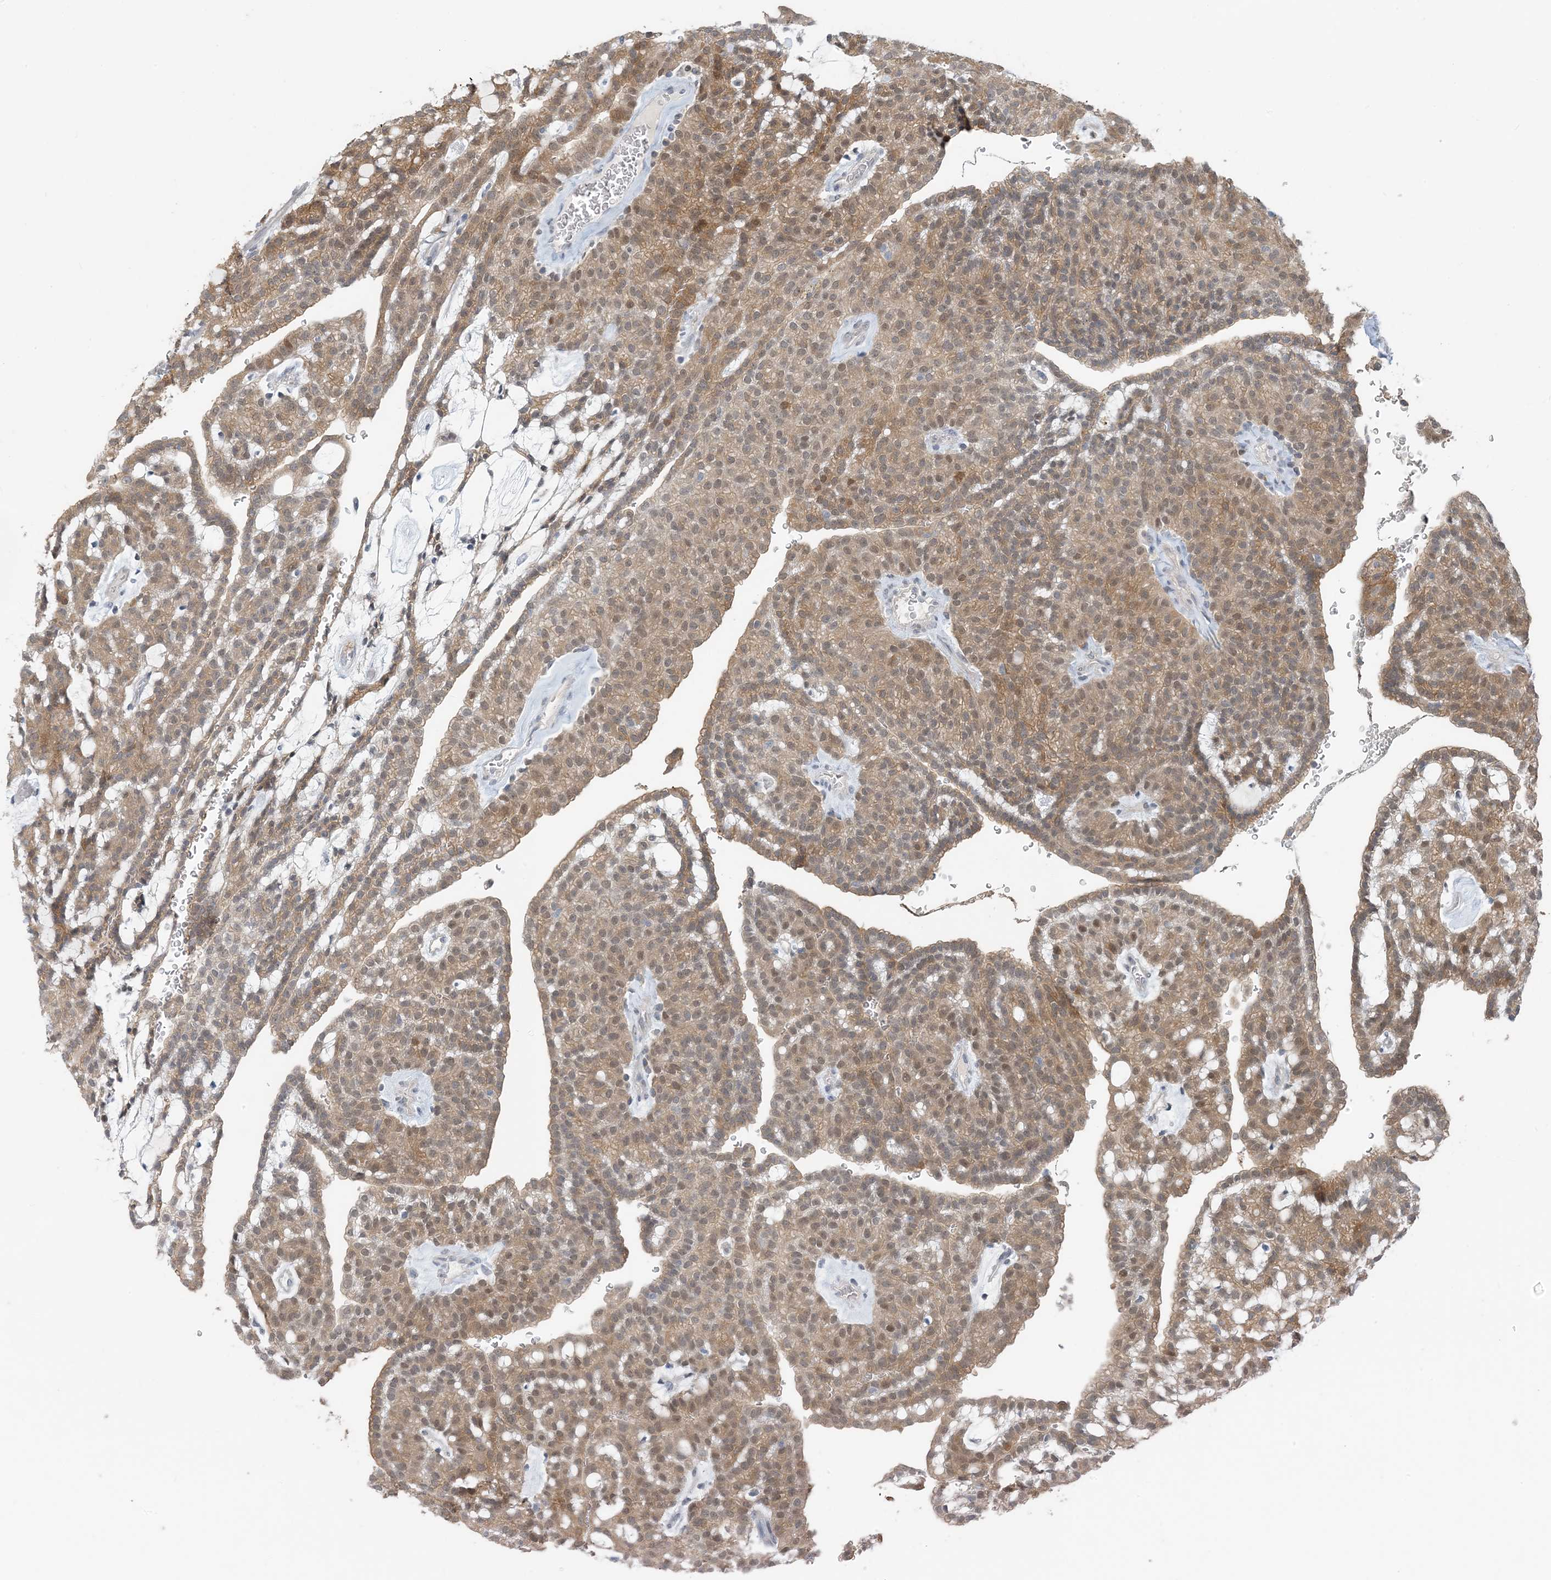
{"staining": {"intensity": "moderate", "quantity": ">75%", "location": "cytoplasmic/membranous,nuclear"}, "tissue": "renal cancer", "cell_type": "Tumor cells", "image_type": "cancer", "snomed": [{"axis": "morphology", "description": "Adenocarcinoma, NOS"}, {"axis": "topography", "description": "Kidney"}], "caption": "A photomicrograph of human renal cancer (adenocarcinoma) stained for a protein demonstrates moderate cytoplasmic/membranous and nuclear brown staining in tumor cells.", "gene": "ZC3H12A", "patient": {"sex": "male", "age": 63}}